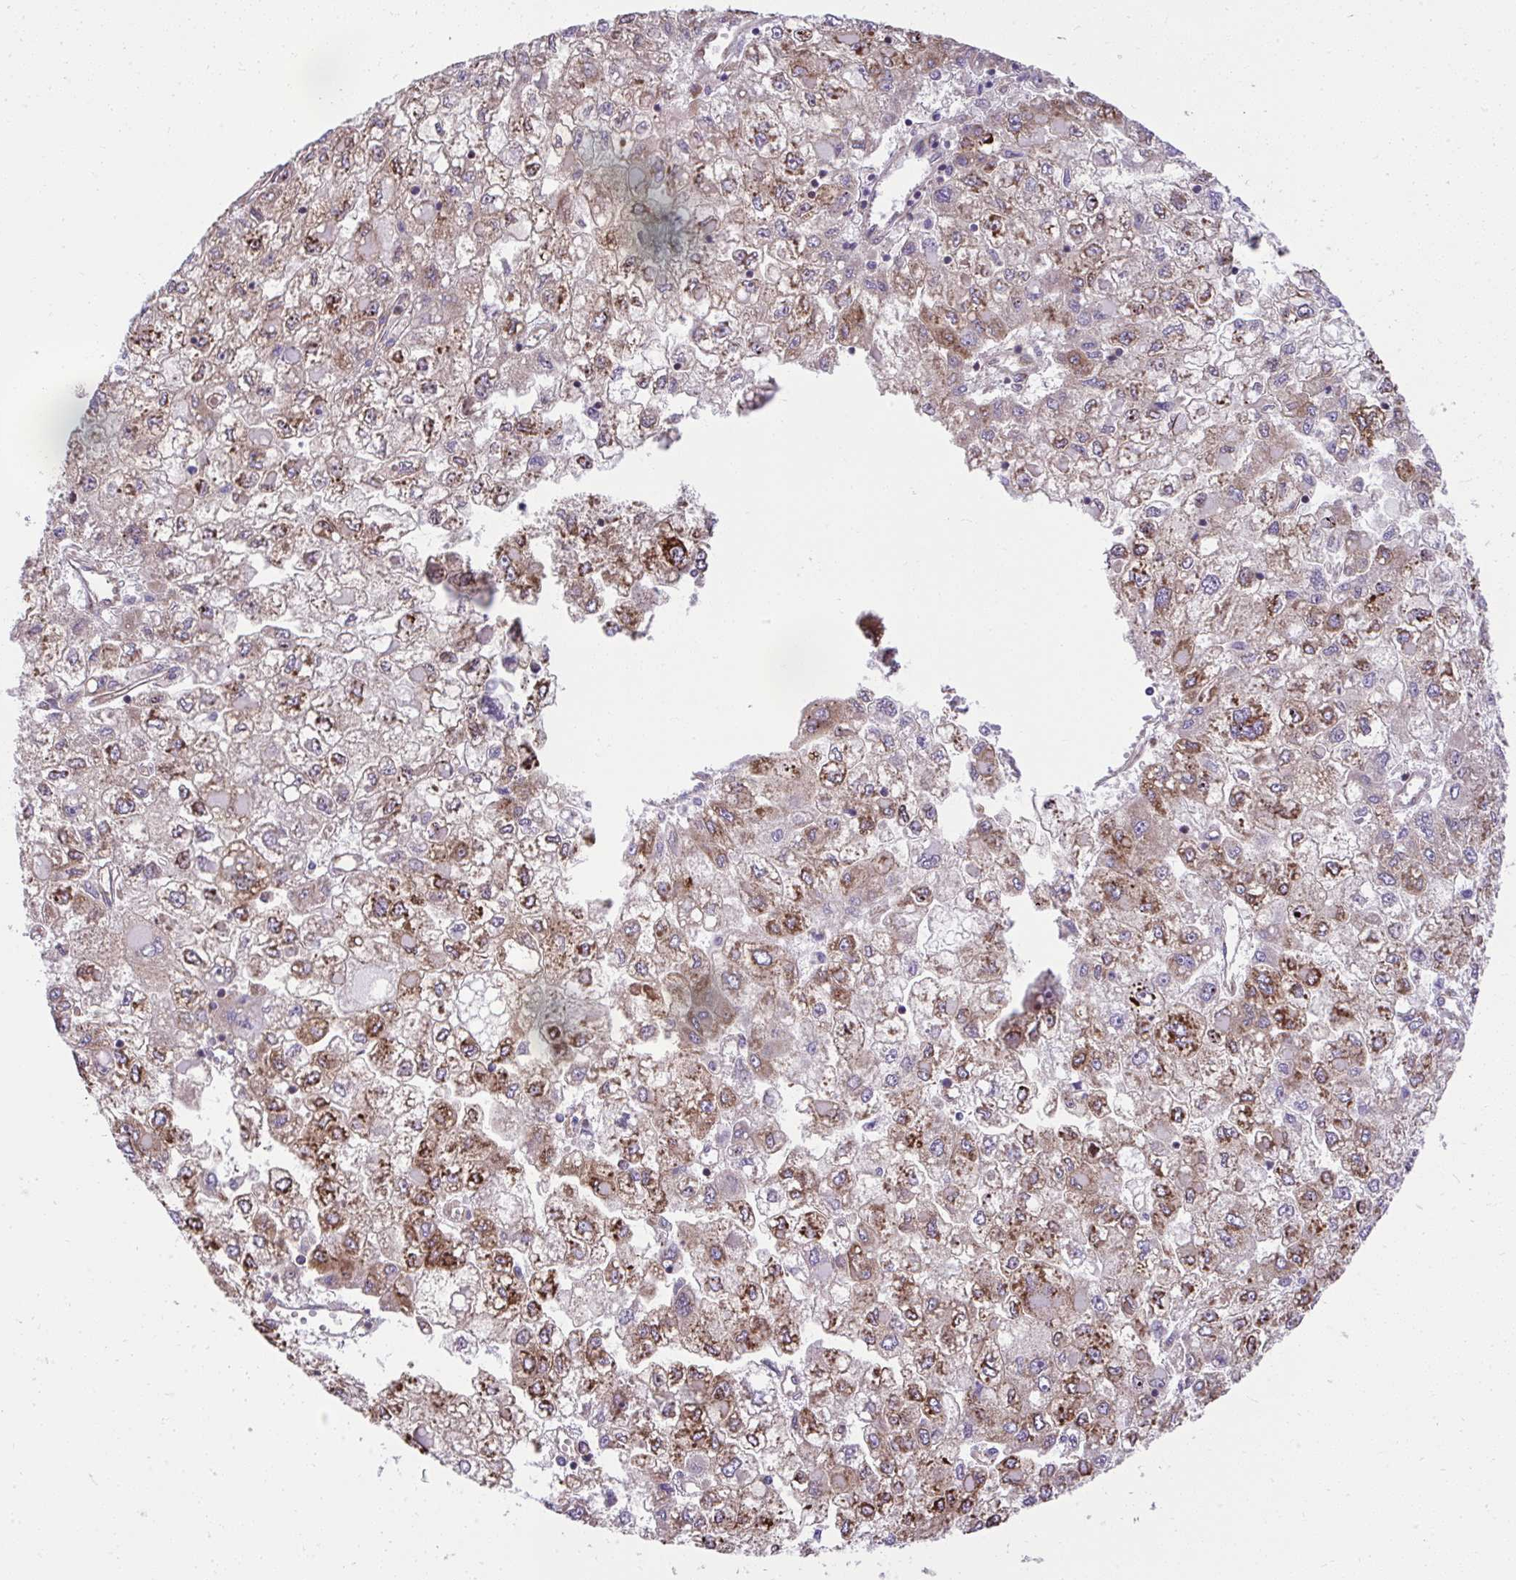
{"staining": {"intensity": "strong", "quantity": ">75%", "location": "cytoplasmic/membranous"}, "tissue": "liver cancer", "cell_type": "Tumor cells", "image_type": "cancer", "snomed": [{"axis": "morphology", "description": "Carcinoma, Hepatocellular, NOS"}, {"axis": "topography", "description": "Liver"}], "caption": "About >75% of tumor cells in human liver cancer reveal strong cytoplasmic/membranous protein expression as visualized by brown immunohistochemical staining.", "gene": "NMNAT3", "patient": {"sex": "male", "age": 40}}